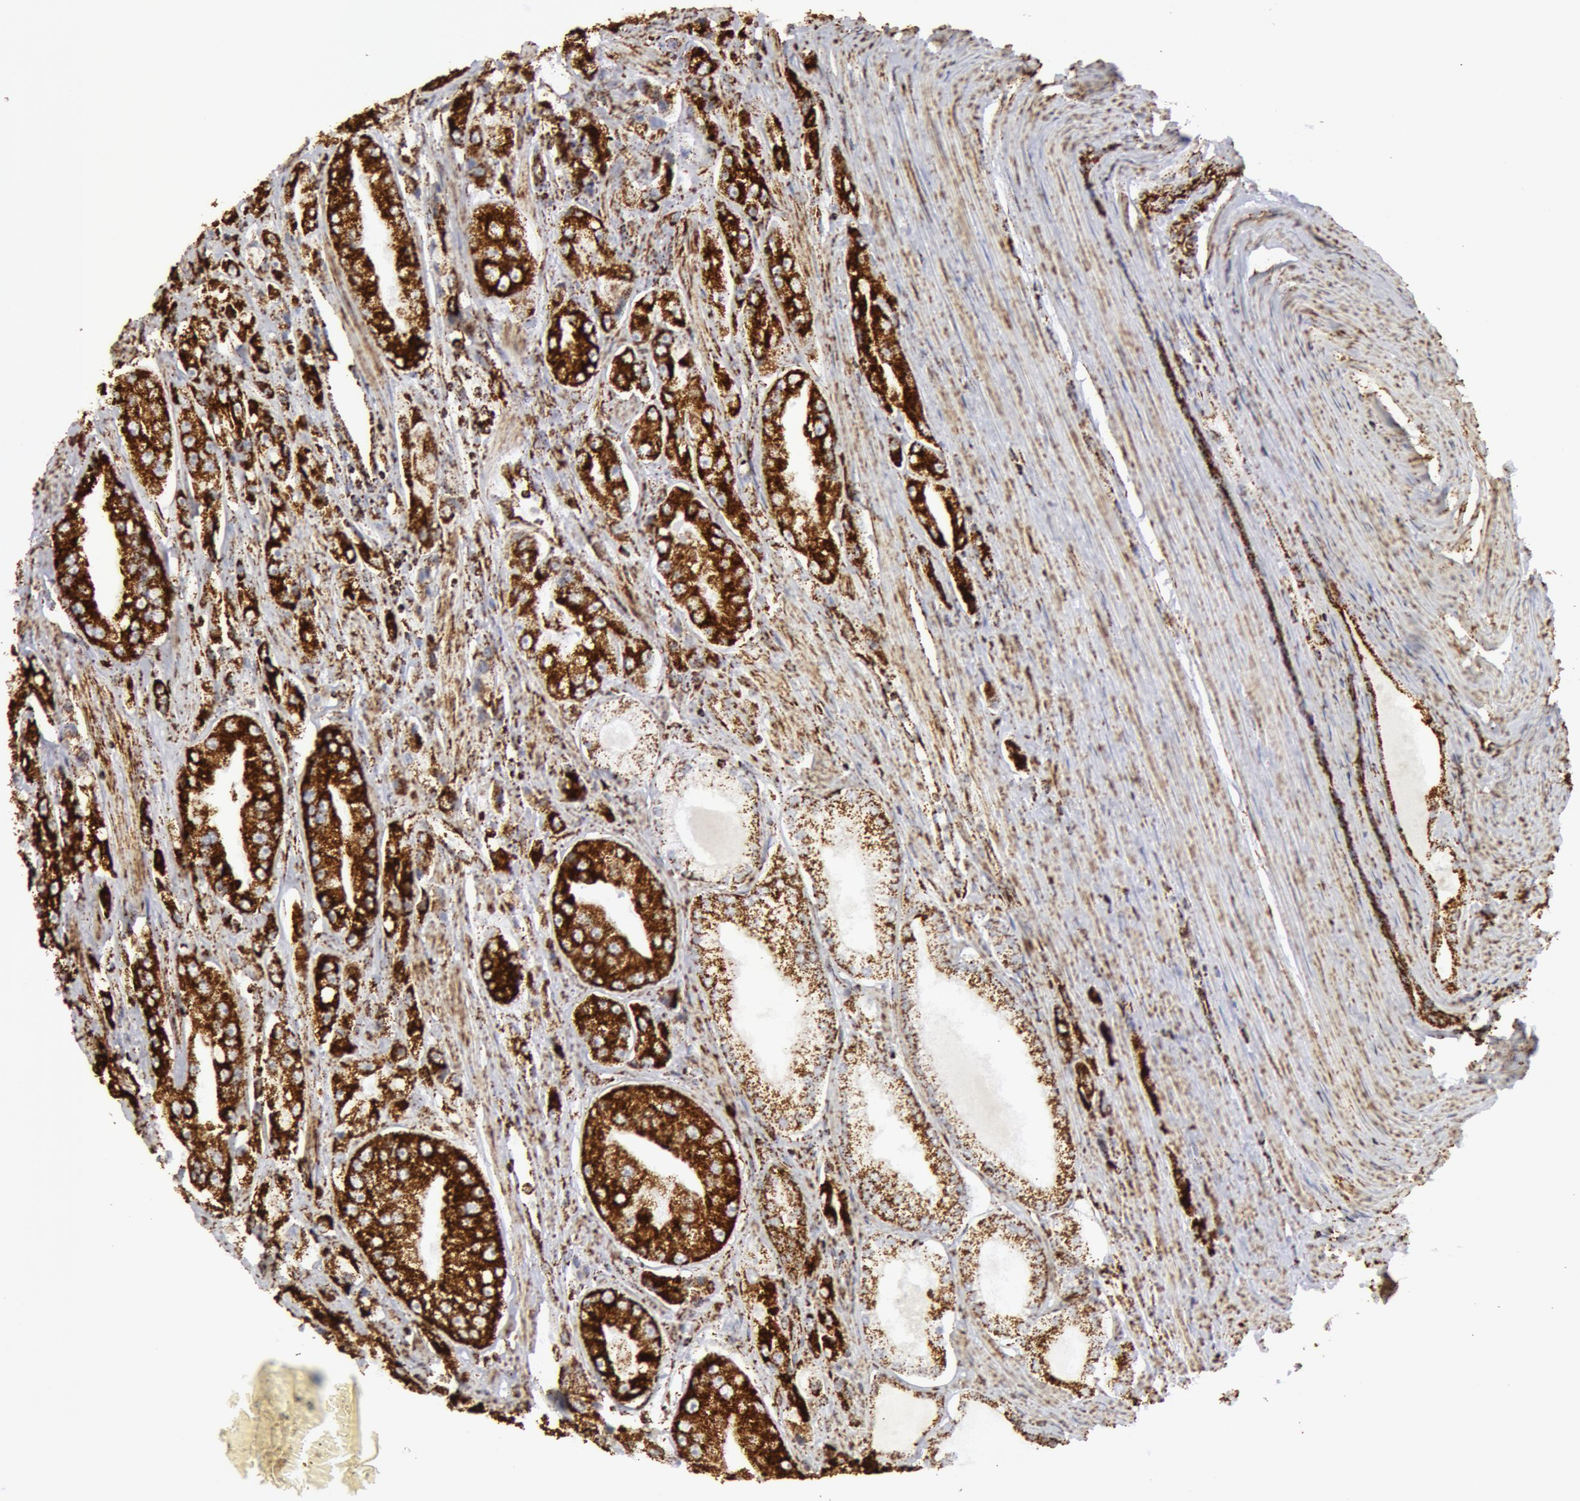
{"staining": {"intensity": "strong", "quantity": ">75%", "location": "cytoplasmic/membranous"}, "tissue": "prostate cancer", "cell_type": "Tumor cells", "image_type": "cancer", "snomed": [{"axis": "morphology", "description": "Adenocarcinoma, Medium grade"}, {"axis": "topography", "description": "Prostate"}], "caption": "Immunohistochemical staining of adenocarcinoma (medium-grade) (prostate) shows high levels of strong cytoplasmic/membranous protein positivity in about >75% of tumor cells.", "gene": "ATP5F1B", "patient": {"sex": "male", "age": 72}}